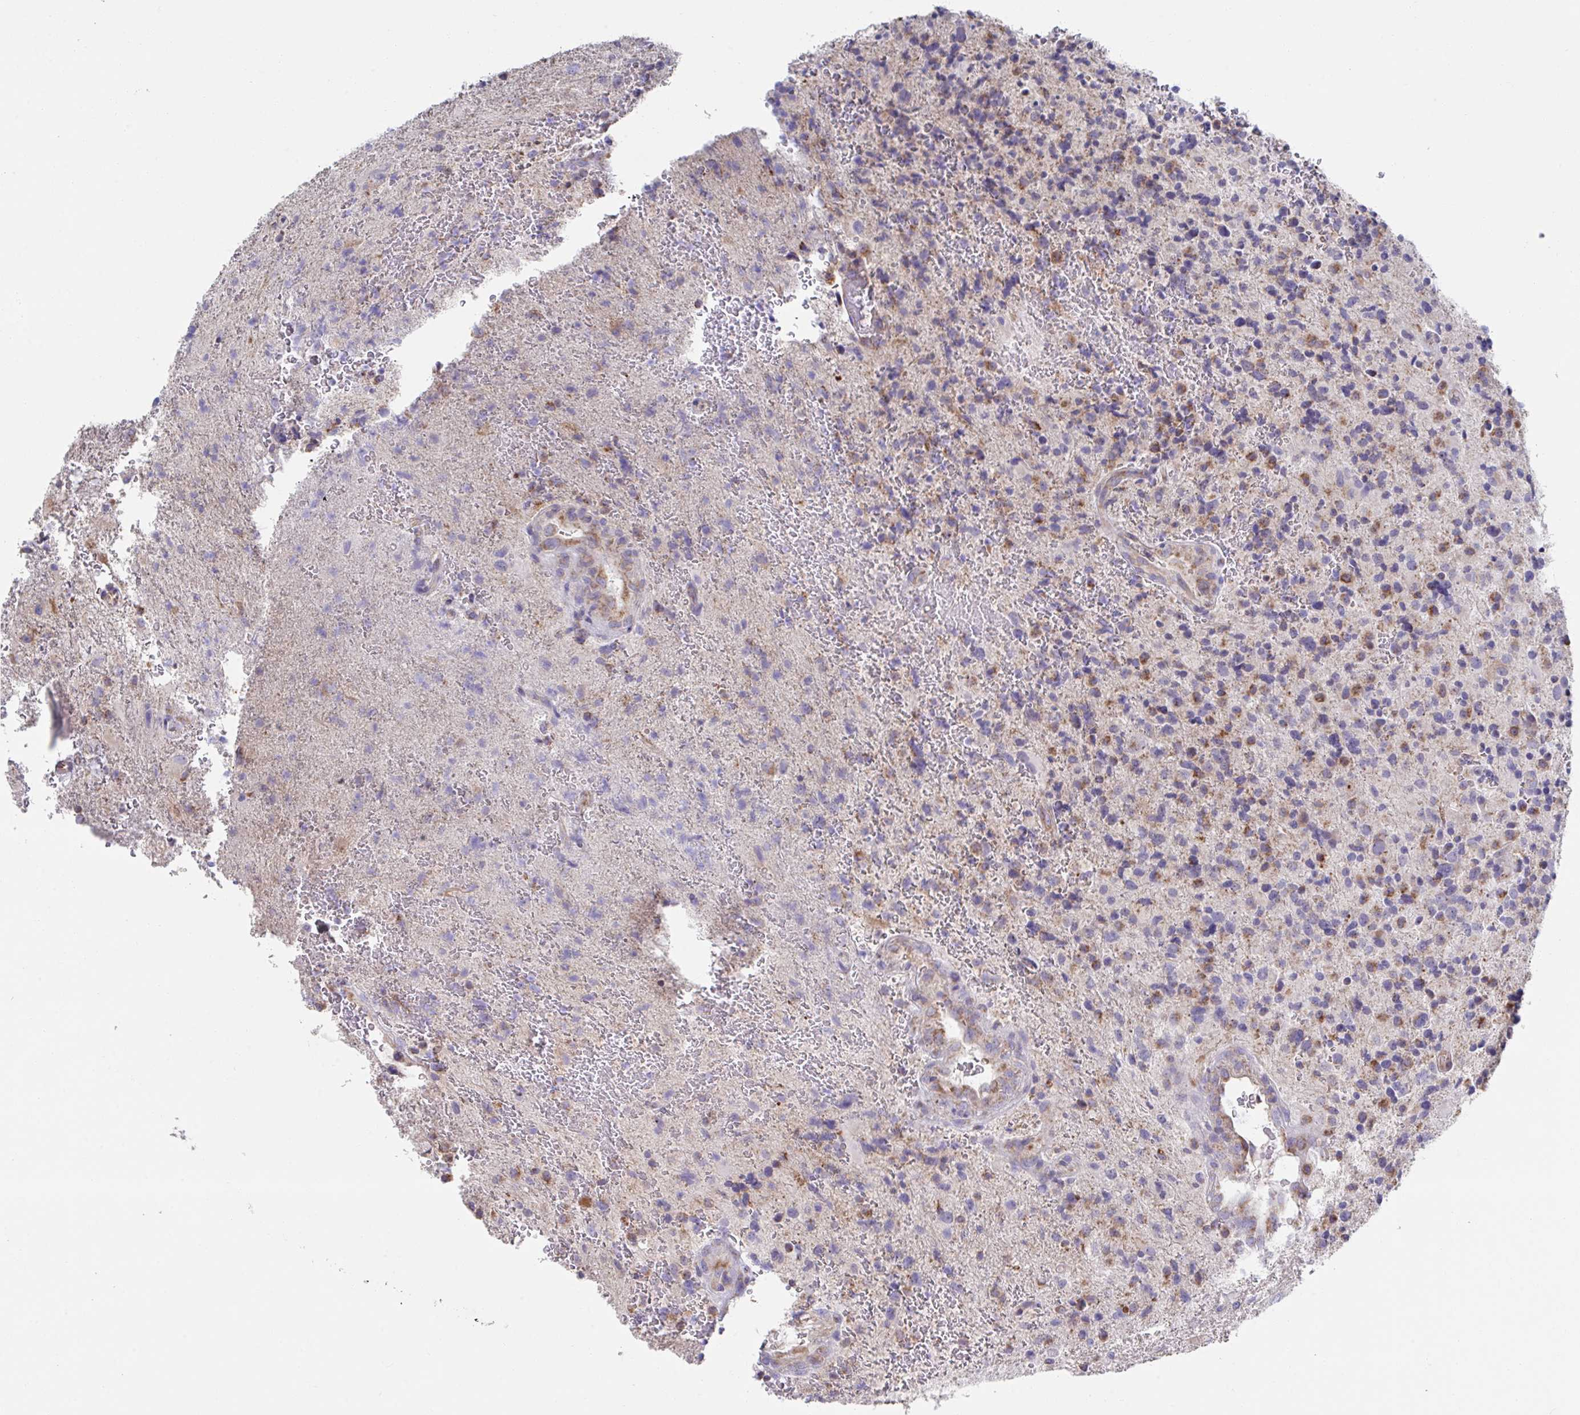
{"staining": {"intensity": "moderate", "quantity": "25%-75%", "location": "cytoplasmic/membranous"}, "tissue": "glioma", "cell_type": "Tumor cells", "image_type": "cancer", "snomed": [{"axis": "morphology", "description": "Glioma, malignant, High grade"}, {"axis": "topography", "description": "Brain"}], "caption": "Moderate cytoplasmic/membranous positivity for a protein is appreciated in about 25%-75% of tumor cells of glioma using immunohistochemistry.", "gene": "NDUFA7", "patient": {"sex": "male", "age": 53}}